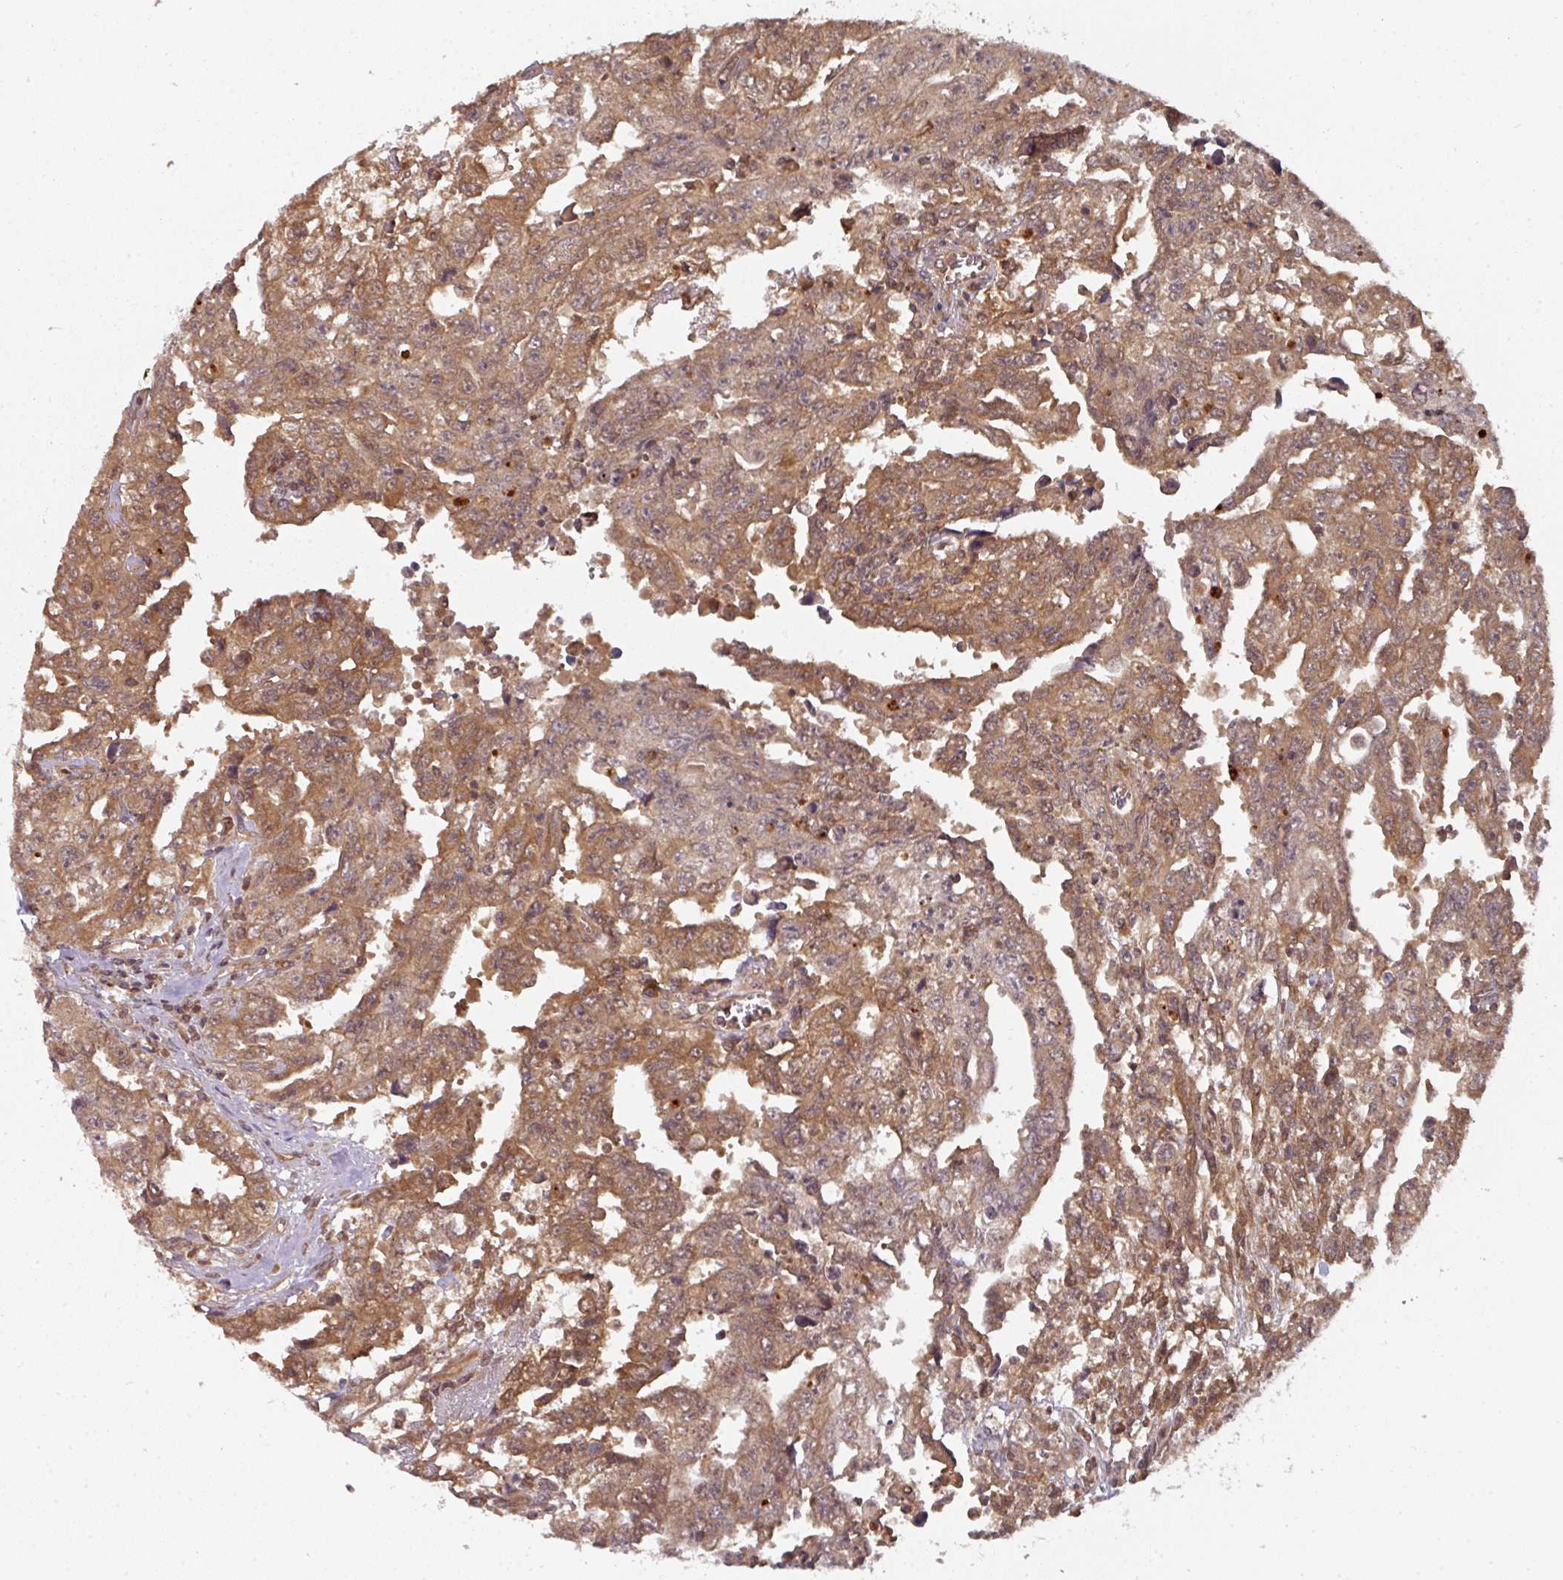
{"staining": {"intensity": "moderate", "quantity": ">75%", "location": "cytoplasmic/membranous"}, "tissue": "testis cancer", "cell_type": "Tumor cells", "image_type": "cancer", "snomed": [{"axis": "morphology", "description": "Carcinoma, Embryonal, NOS"}, {"axis": "topography", "description": "Testis"}], "caption": "This is an image of immunohistochemistry staining of testis embryonal carcinoma, which shows moderate staining in the cytoplasmic/membranous of tumor cells.", "gene": "EIF4EBP2", "patient": {"sex": "male", "age": 24}}